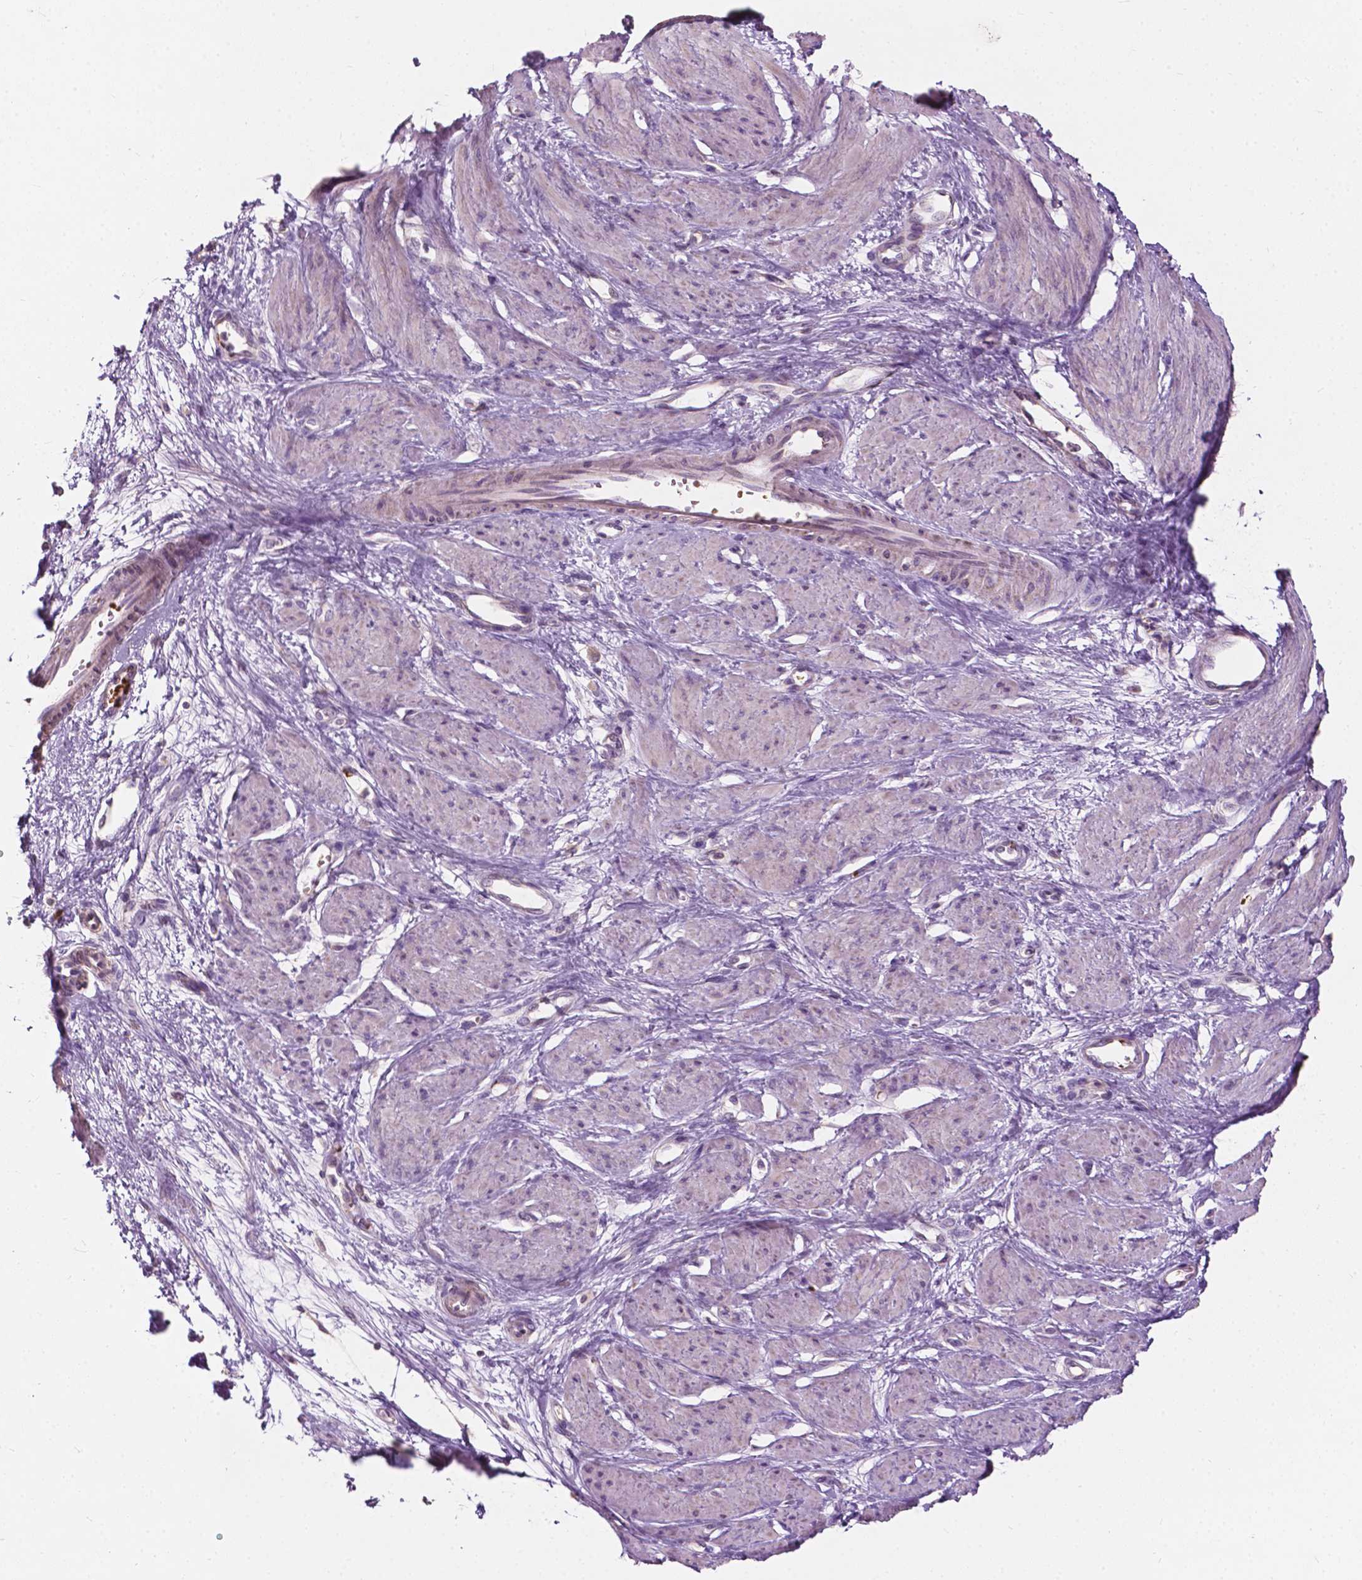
{"staining": {"intensity": "negative", "quantity": "none", "location": "none"}, "tissue": "smooth muscle", "cell_type": "Smooth muscle cells", "image_type": "normal", "snomed": [{"axis": "morphology", "description": "Normal tissue, NOS"}, {"axis": "topography", "description": "Smooth muscle"}, {"axis": "topography", "description": "Uterus"}], "caption": "Smooth muscle cells are negative for protein expression in benign human smooth muscle. Nuclei are stained in blue.", "gene": "NDUFS1", "patient": {"sex": "female", "age": 39}}